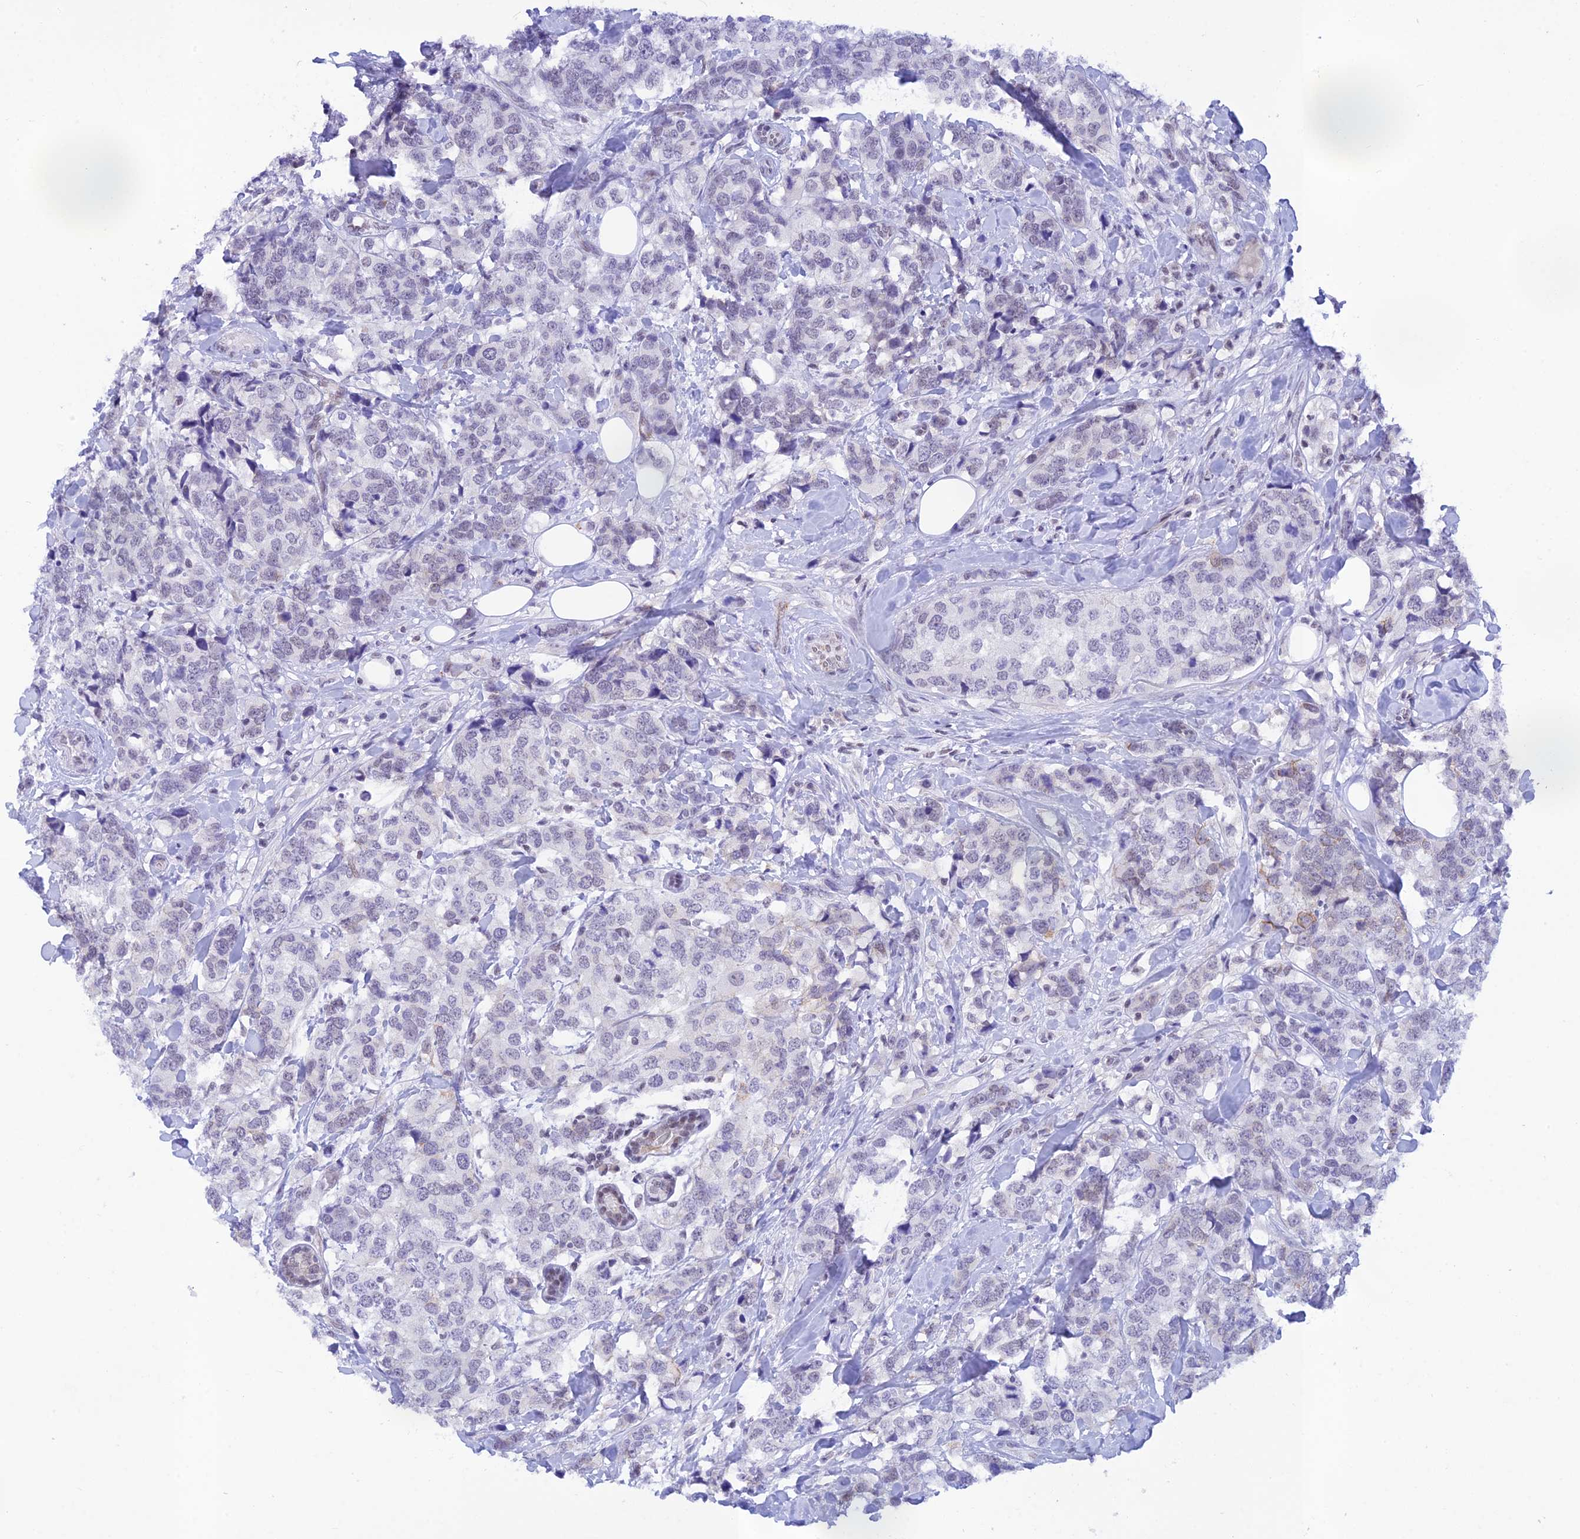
{"staining": {"intensity": "negative", "quantity": "none", "location": "none"}, "tissue": "breast cancer", "cell_type": "Tumor cells", "image_type": "cancer", "snomed": [{"axis": "morphology", "description": "Lobular carcinoma"}, {"axis": "topography", "description": "Breast"}], "caption": "This is an immunohistochemistry image of breast cancer. There is no expression in tumor cells.", "gene": "THAP11", "patient": {"sex": "female", "age": 59}}